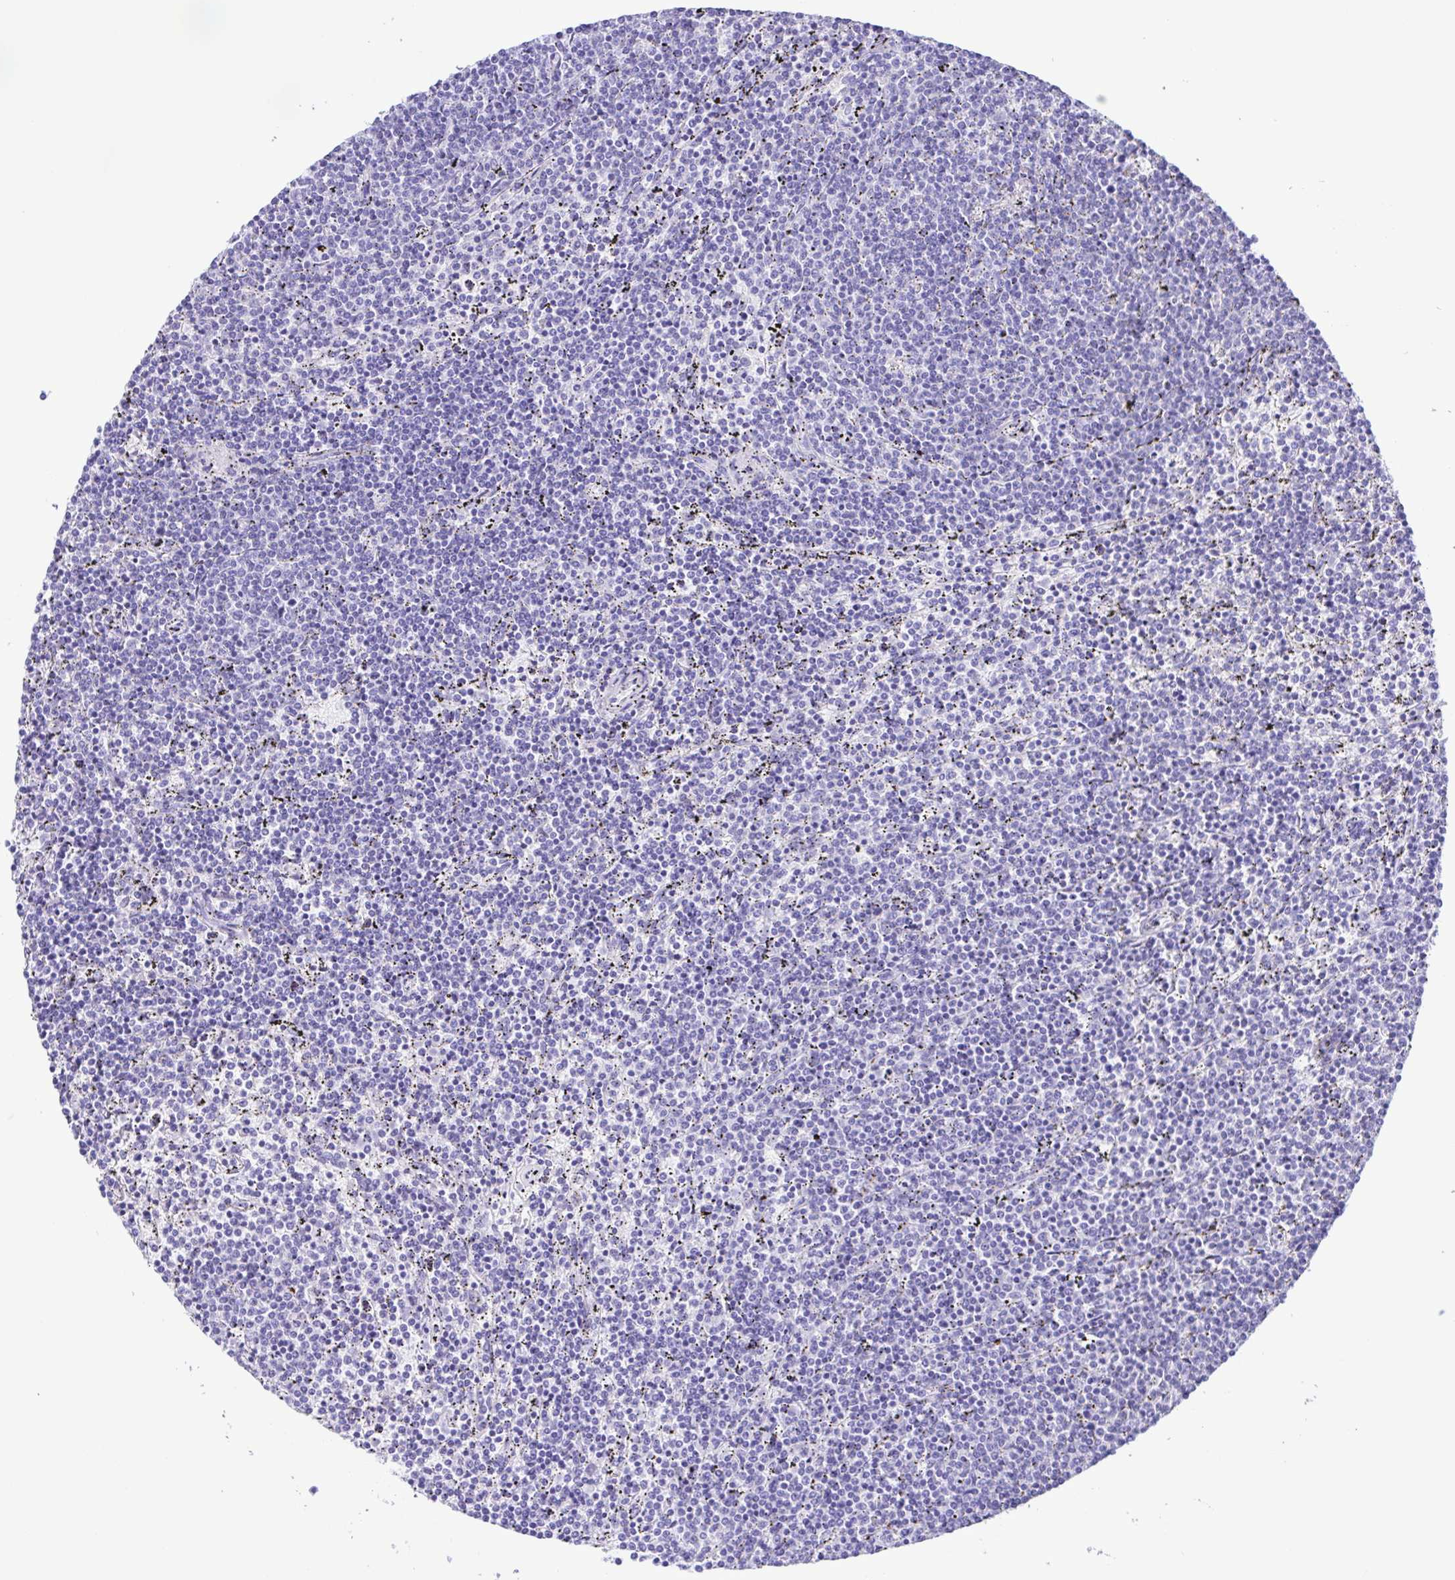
{"staining": {"intensity": "negative", "quantity": "none", "location": "none"}, "tissue": "lymphoma", "cell_type": "Tumor cells", "image_type": "cancer", "snomed": [{"axis": "morphology", "description": "Malignant lymphoma, non-Hodgkin's type, Low grade"}, {"axis": "topography", "description": "Spleen"}], "caption": "The photomicrograph shows no staining of tumor cells in low-grade malignant lymphoma, non-Hodgkin's type.", "gene": "ERP27", "patient": {"sex": "female", "age": 50}}